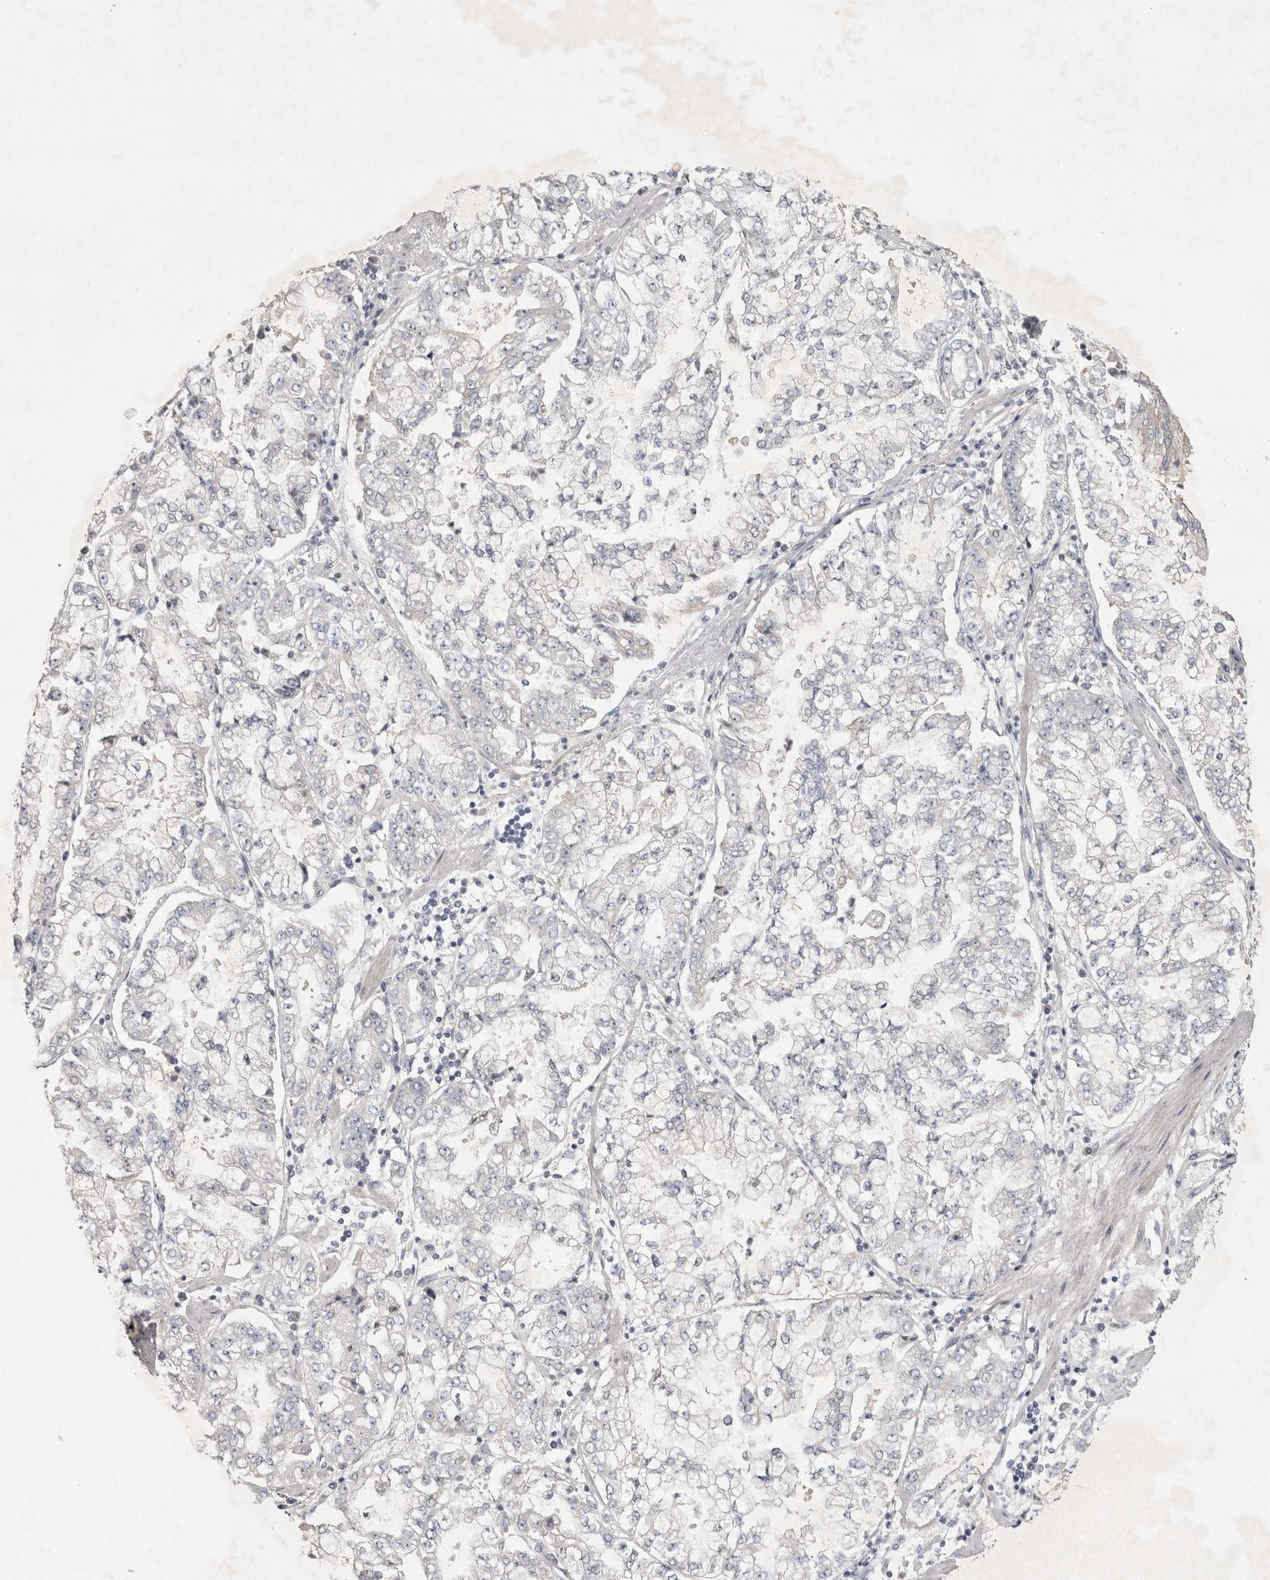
{"staining": {"intensity": "negative", "quantity": "none", "location": "none"}, "tissue": "stomach cancer", "cell_type": "Tumor cells", "image_type": "cancer", "snomed": [{"axis": "morphology", "description": "Adenocarcinoma, NOS"}, {"axis": "topography", "description": "Stomach"}], "caption": "Tumor cells are negative for protein expression in human stomach cancer.", "gene": "ENPP7", "patient": {"sex": "male", "age": 76}}